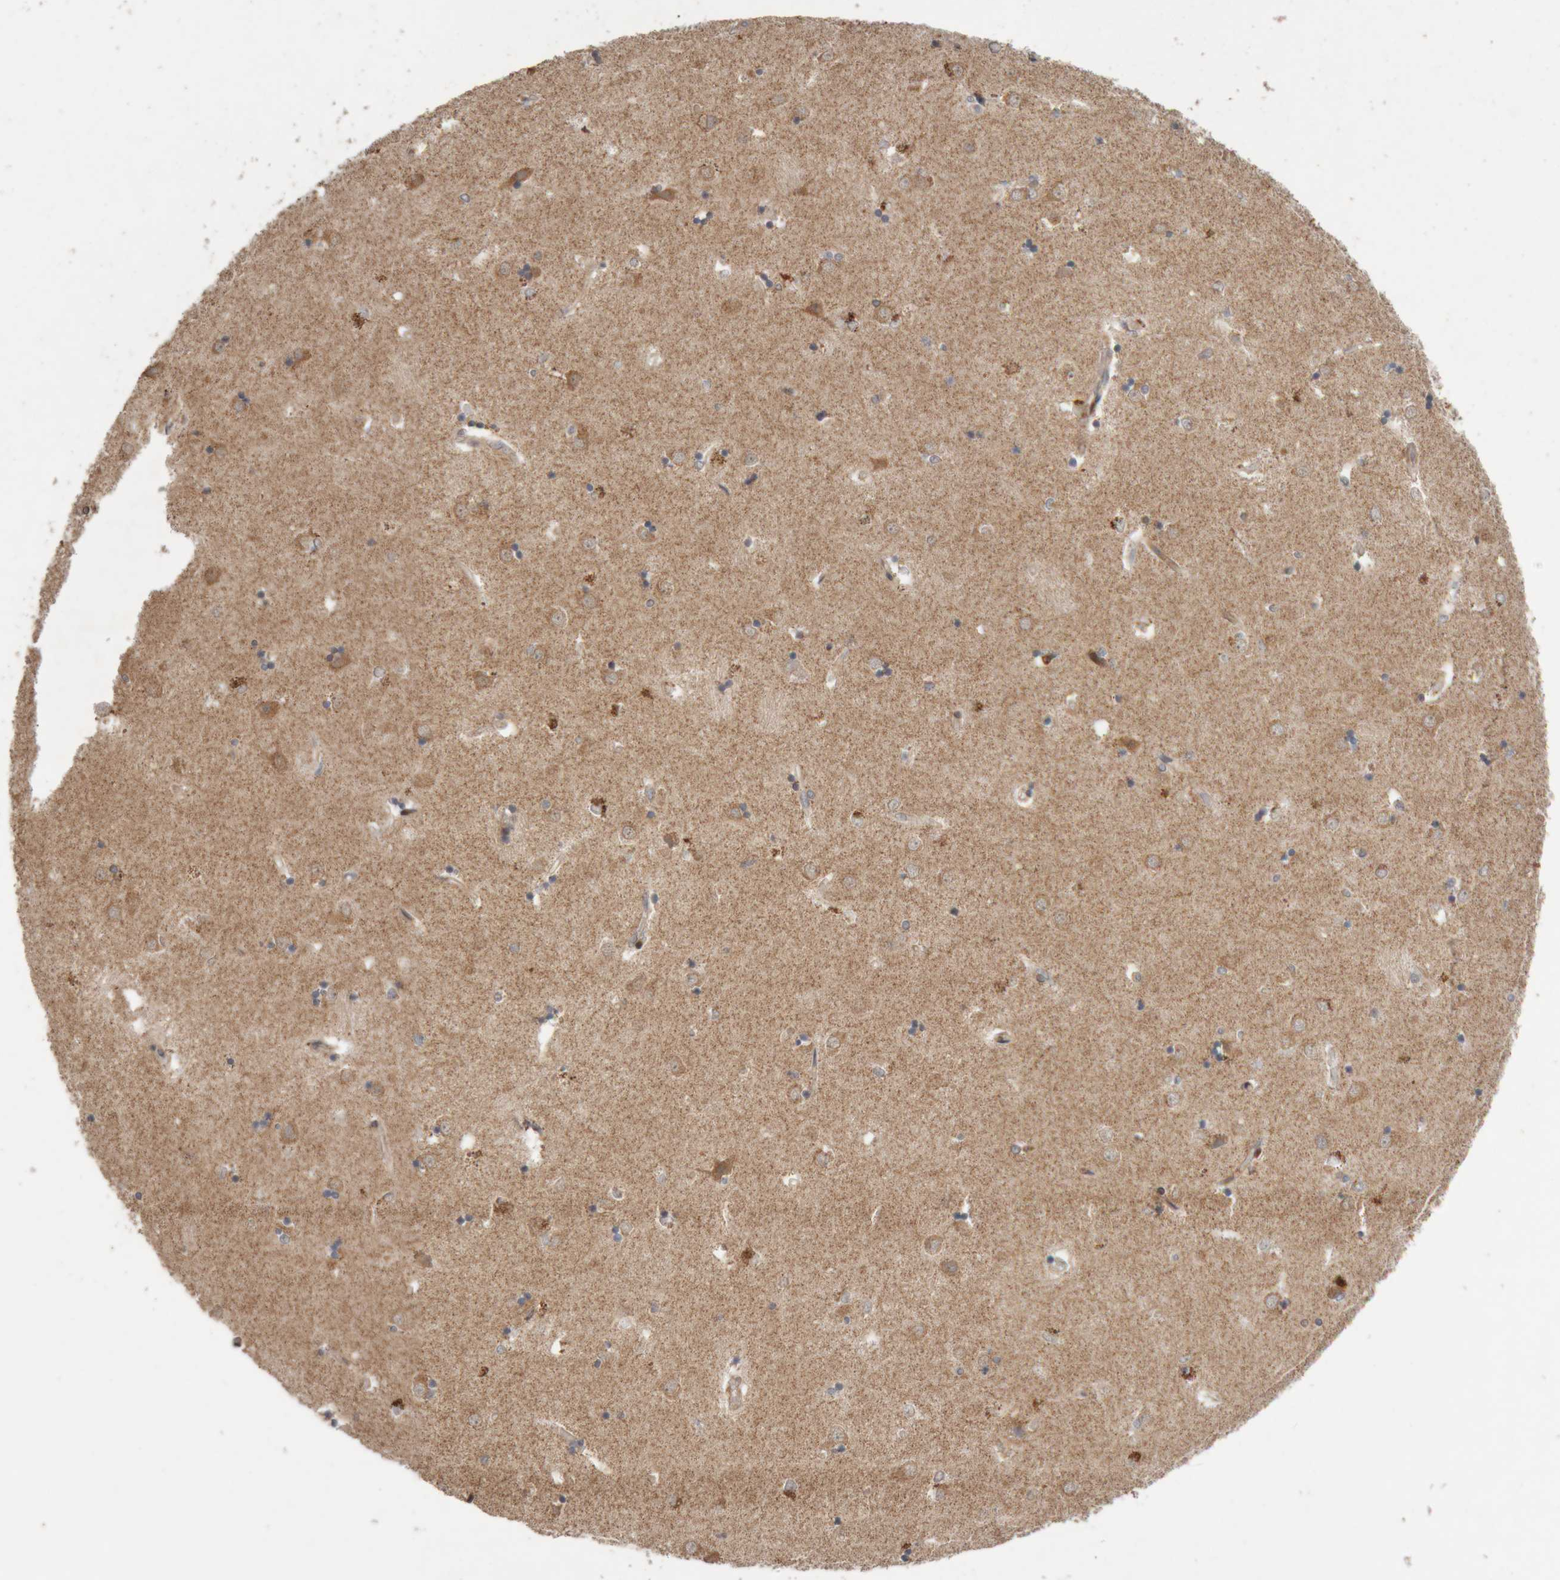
{"staining": {"intensity": "weak", "quantity": "25%-75%", "location": "cytoplasmic/membranous"}, "tissue": "caudate", "cell_type": "Glial cells", "image_type": "normal", "snomed": [{"axis": "morphology", "description": "Normal tissue, NOS"}, {"axis": "topography", "description": "Lateral ventricle wall"}], "caption": "About 25%-75% of glial cells in normal caudate demonstrate weak cytoplasmic/membranous protein staining as visualized by brown immunohistochemical staining.", "gene": "KIF21B", "patient": {"sex": "male", "age": 45}}